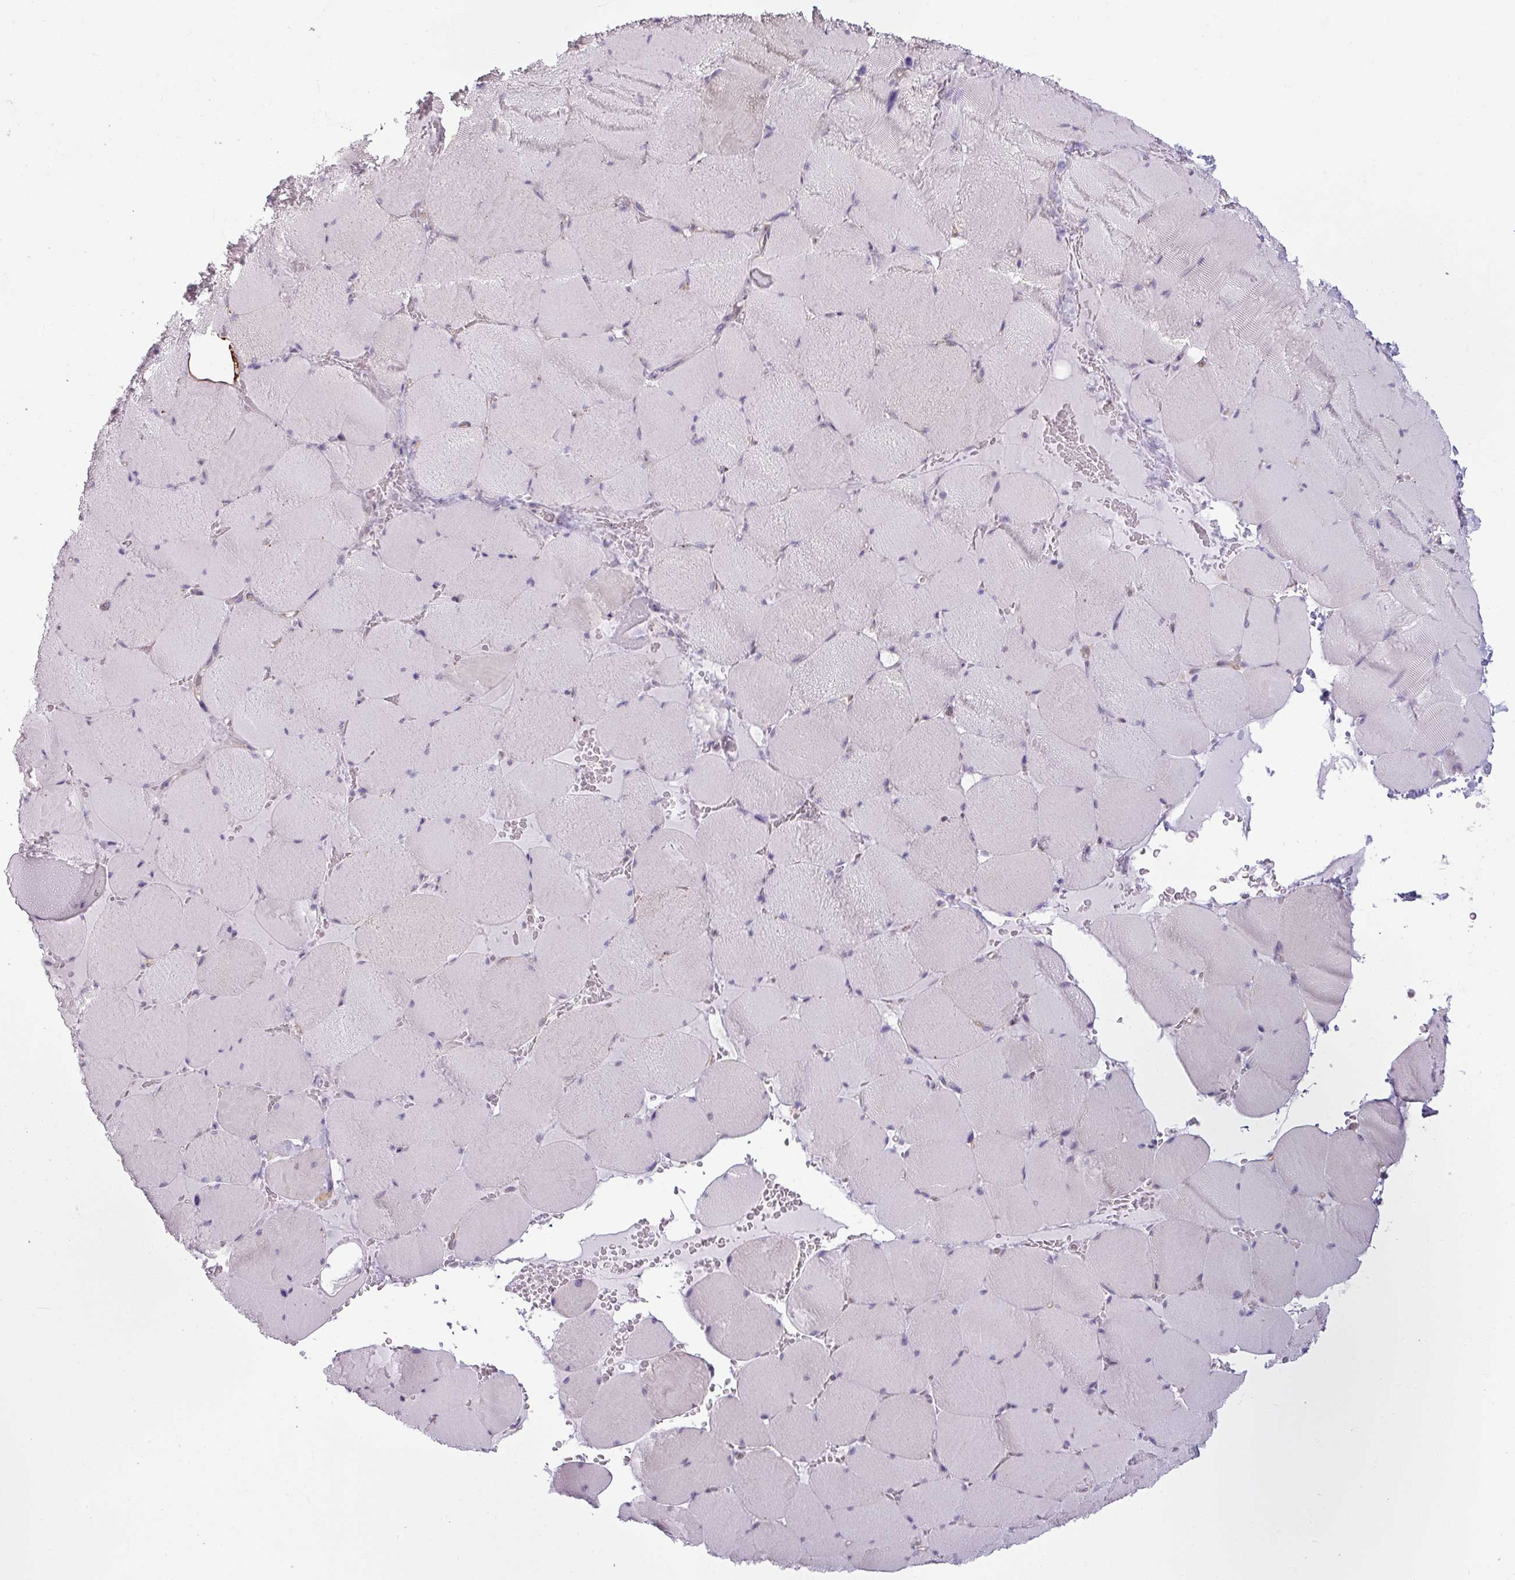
{"staining": {"intensity": "negative", "quantity": "none", "location": "none"}, "tissue": "skeletal muscle", "cell_type": "Myocytes", "image_type": "normal", "snomed": [{"axis": "morphology", "description": "Normal tissue, NOS"}, {"axis": "topography", "description": "Skeletal muscle"}, {"axis": "topography", "description": "Head-Neck"}], "caption": "A photomicrograph of skeletal muscle stained for a protein displays no brown staining in myocytes. (DAB (3,3'-diaminobenzidine) immunohistochemistry visualized using brightfield microscopy, high magnification).", "gene": "CCDC144A", "patient": {"sex": "male", "age": 66}}